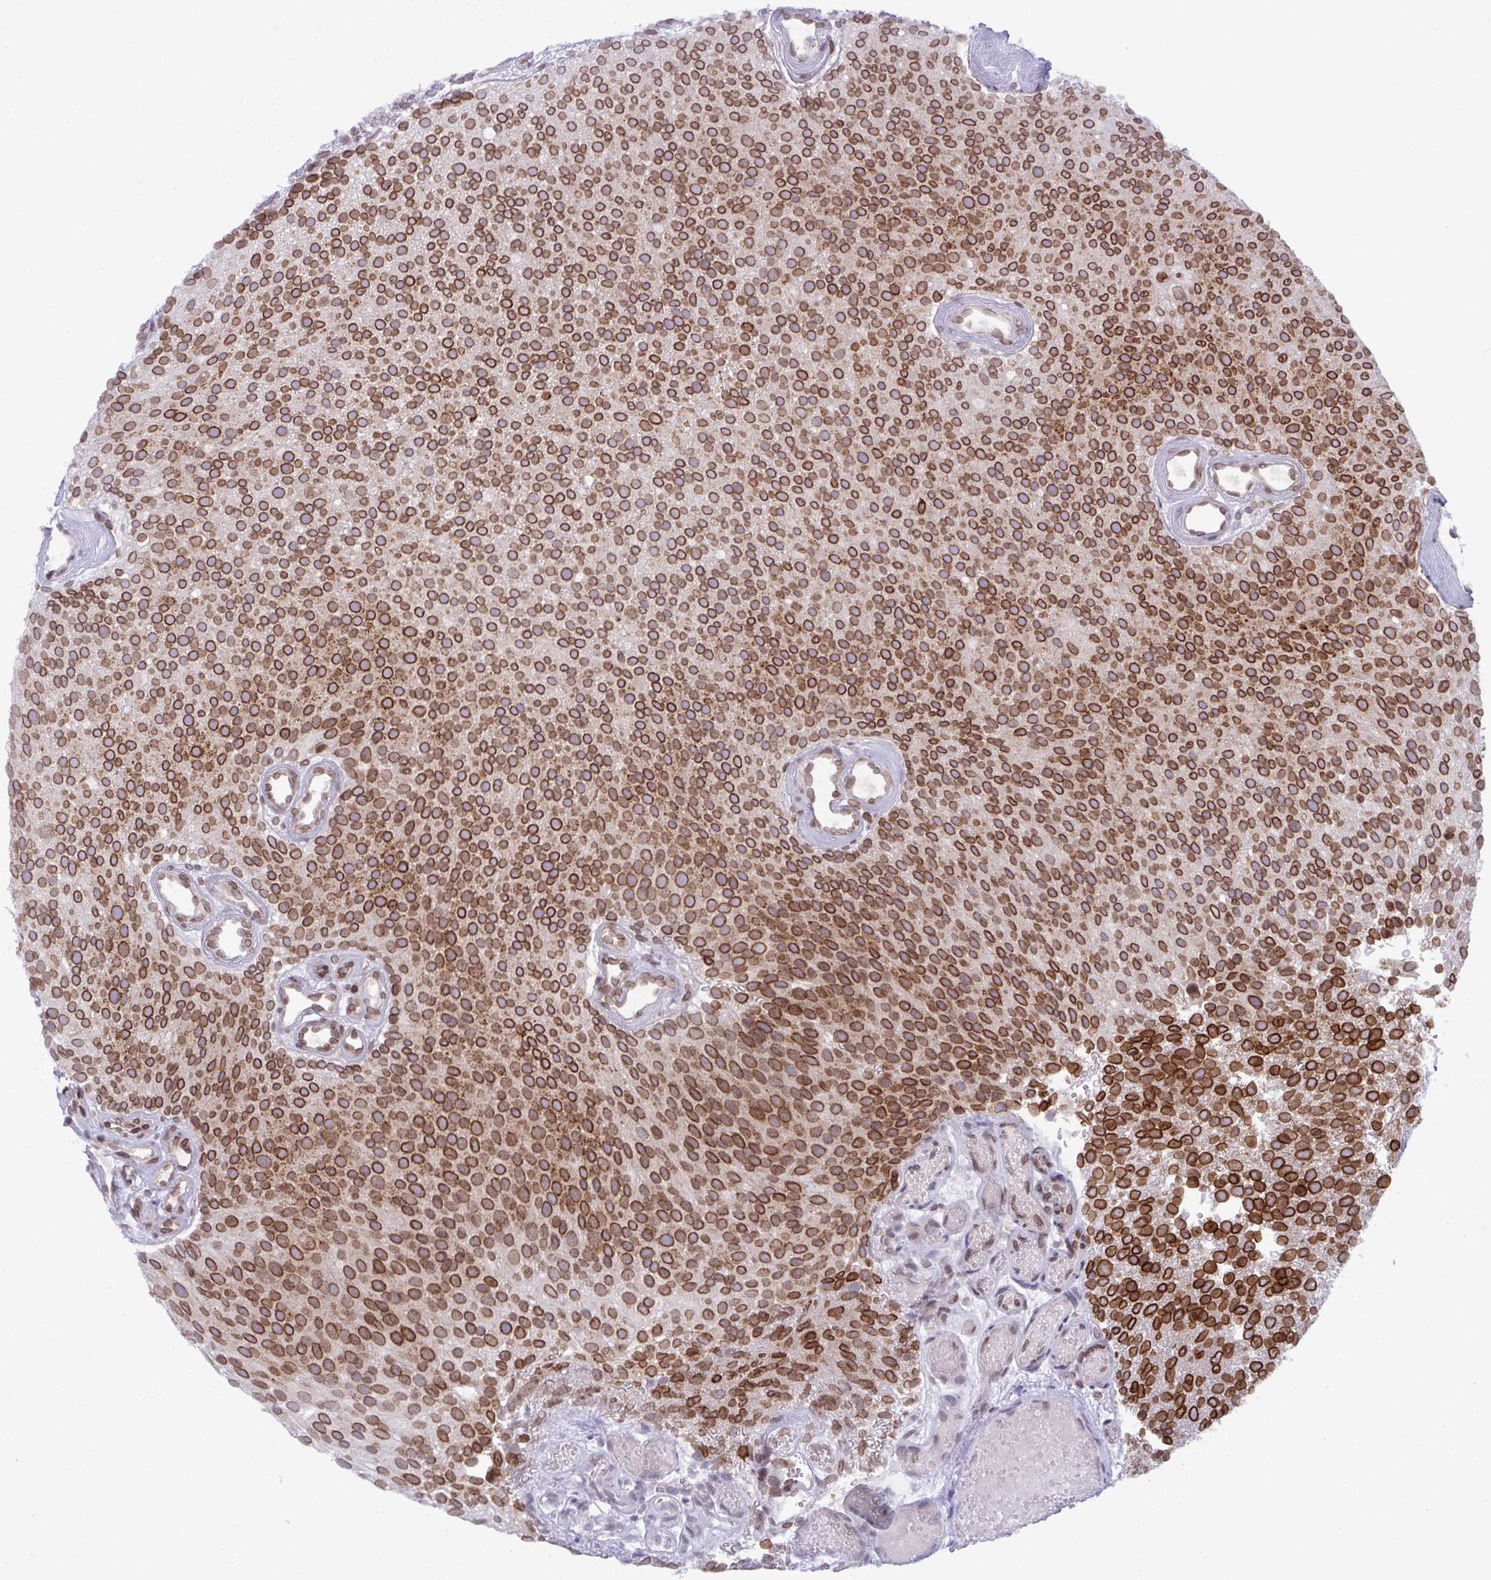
{"staining": {"intensity": "strong", "quantity": ">75%", "location": "cytoplasmic/membranous,nuclear"}, "tissue": "urothelial cancer", "cell_type": "Tumor cells", "image_type": "cancer", "snomed": [{"axis": "morphology", "description": "Urothelial carcinoma, Low grade"}, {"axis": "topography", "description": "Urinary bladder"}], "caption": "The micrograph displays immunohistochemical staining of urothelial cancer. There is strong cytoplasmic/membranous and nuclear expression is appreciated in about >75% of tumor cells.", "gene": "RANBP2", "patient": {"sex": "male", "age": 78}}